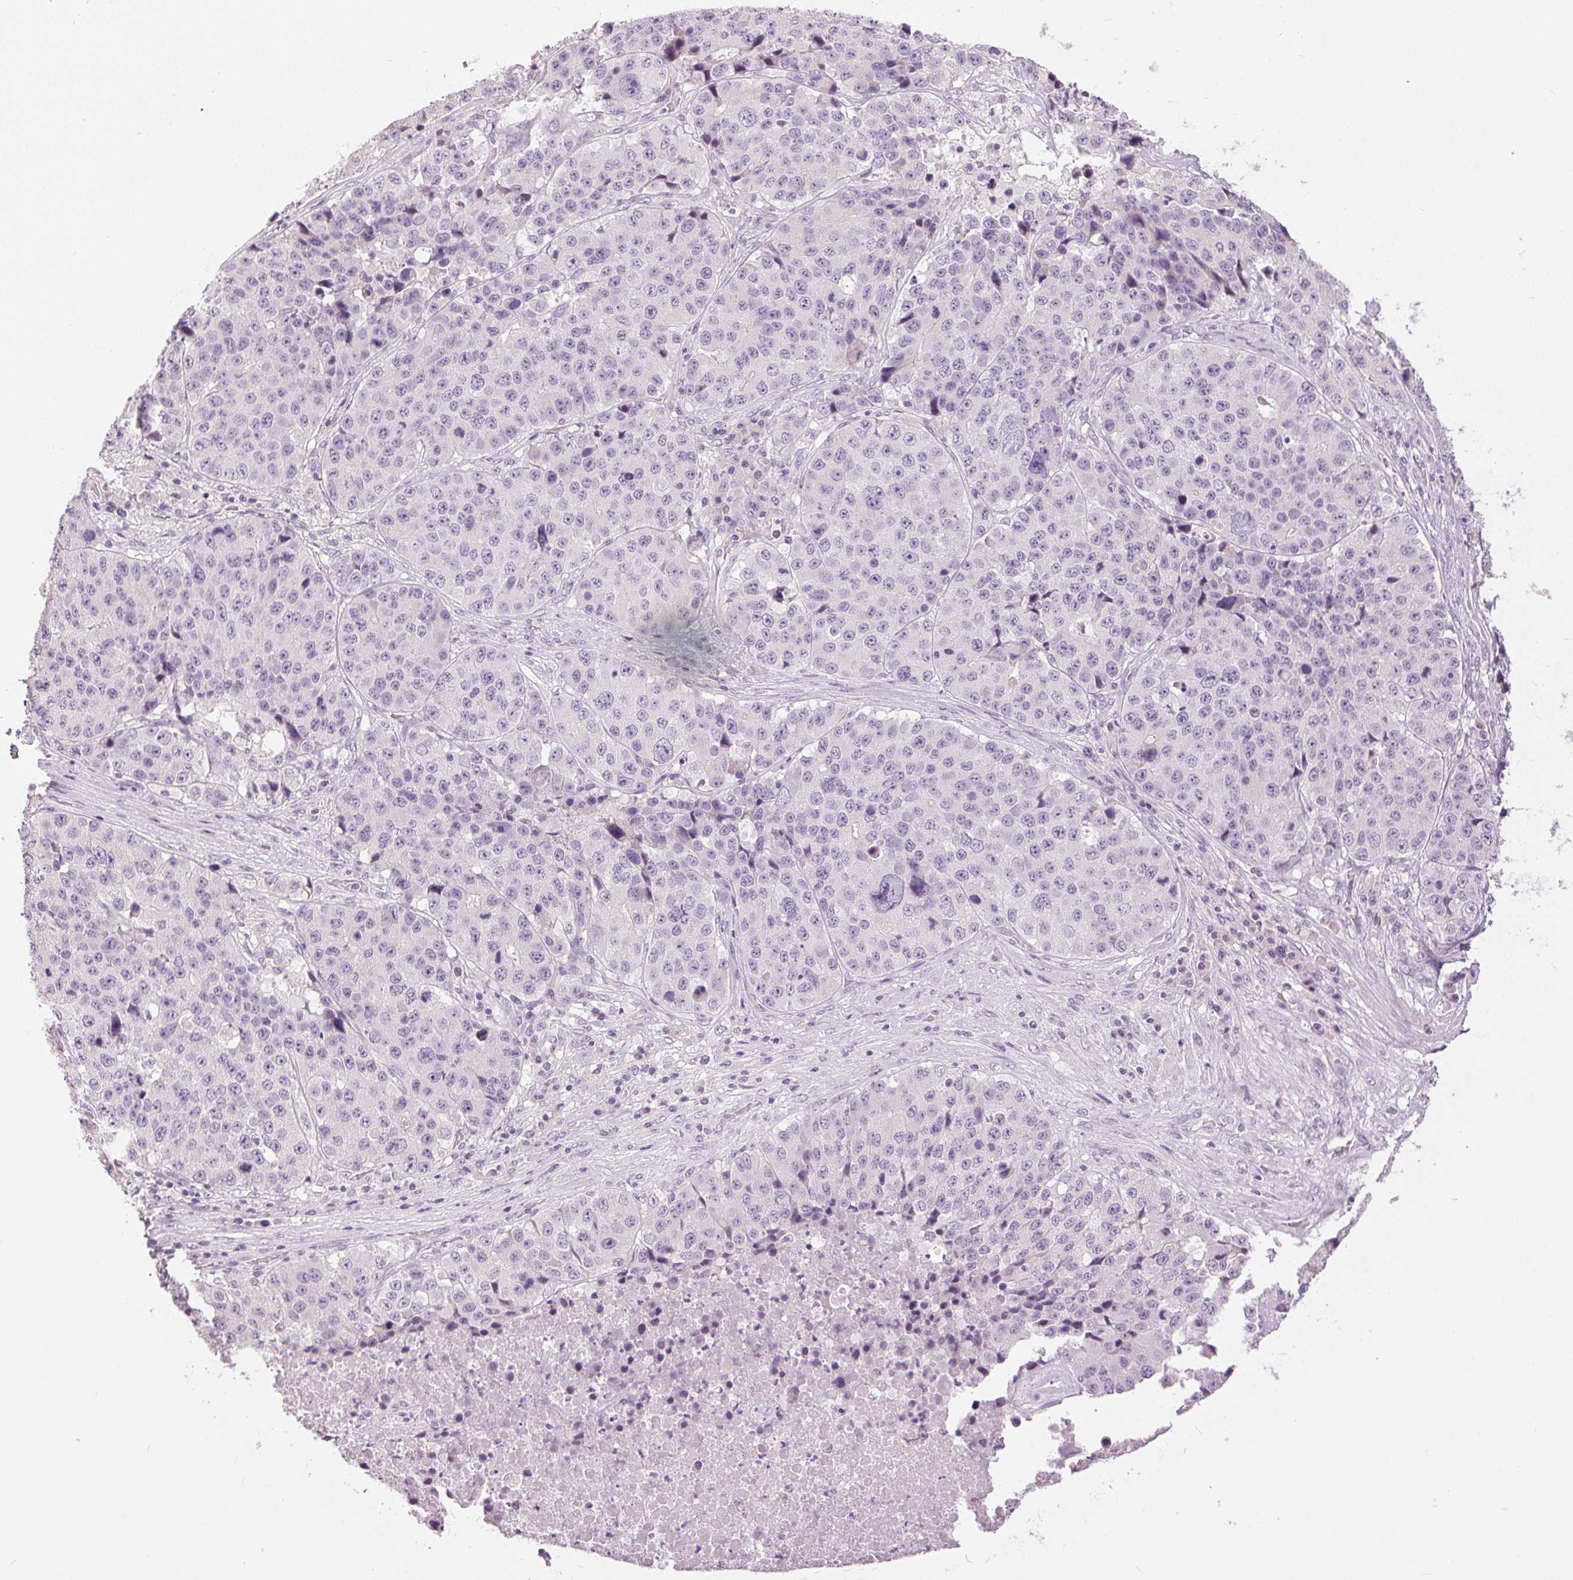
{"staining": {"intensity": "negative", "quantity": "none", "location": "none"}, "tissue": "stomach cancer", "cell_type": "Tumor cells", "image_type": "cancer", "snomed": [{"axis": "morphology", "description": "Adenocarcinoma, NOS"}, {"axis": "topography", "description": "Stomach"}], "caption": "The histopathology image displays no staining of tumor cells in adenocarcinoma (stomach).", "gene": "DSG3", "patient": {"sex": "male", "age": 71}}